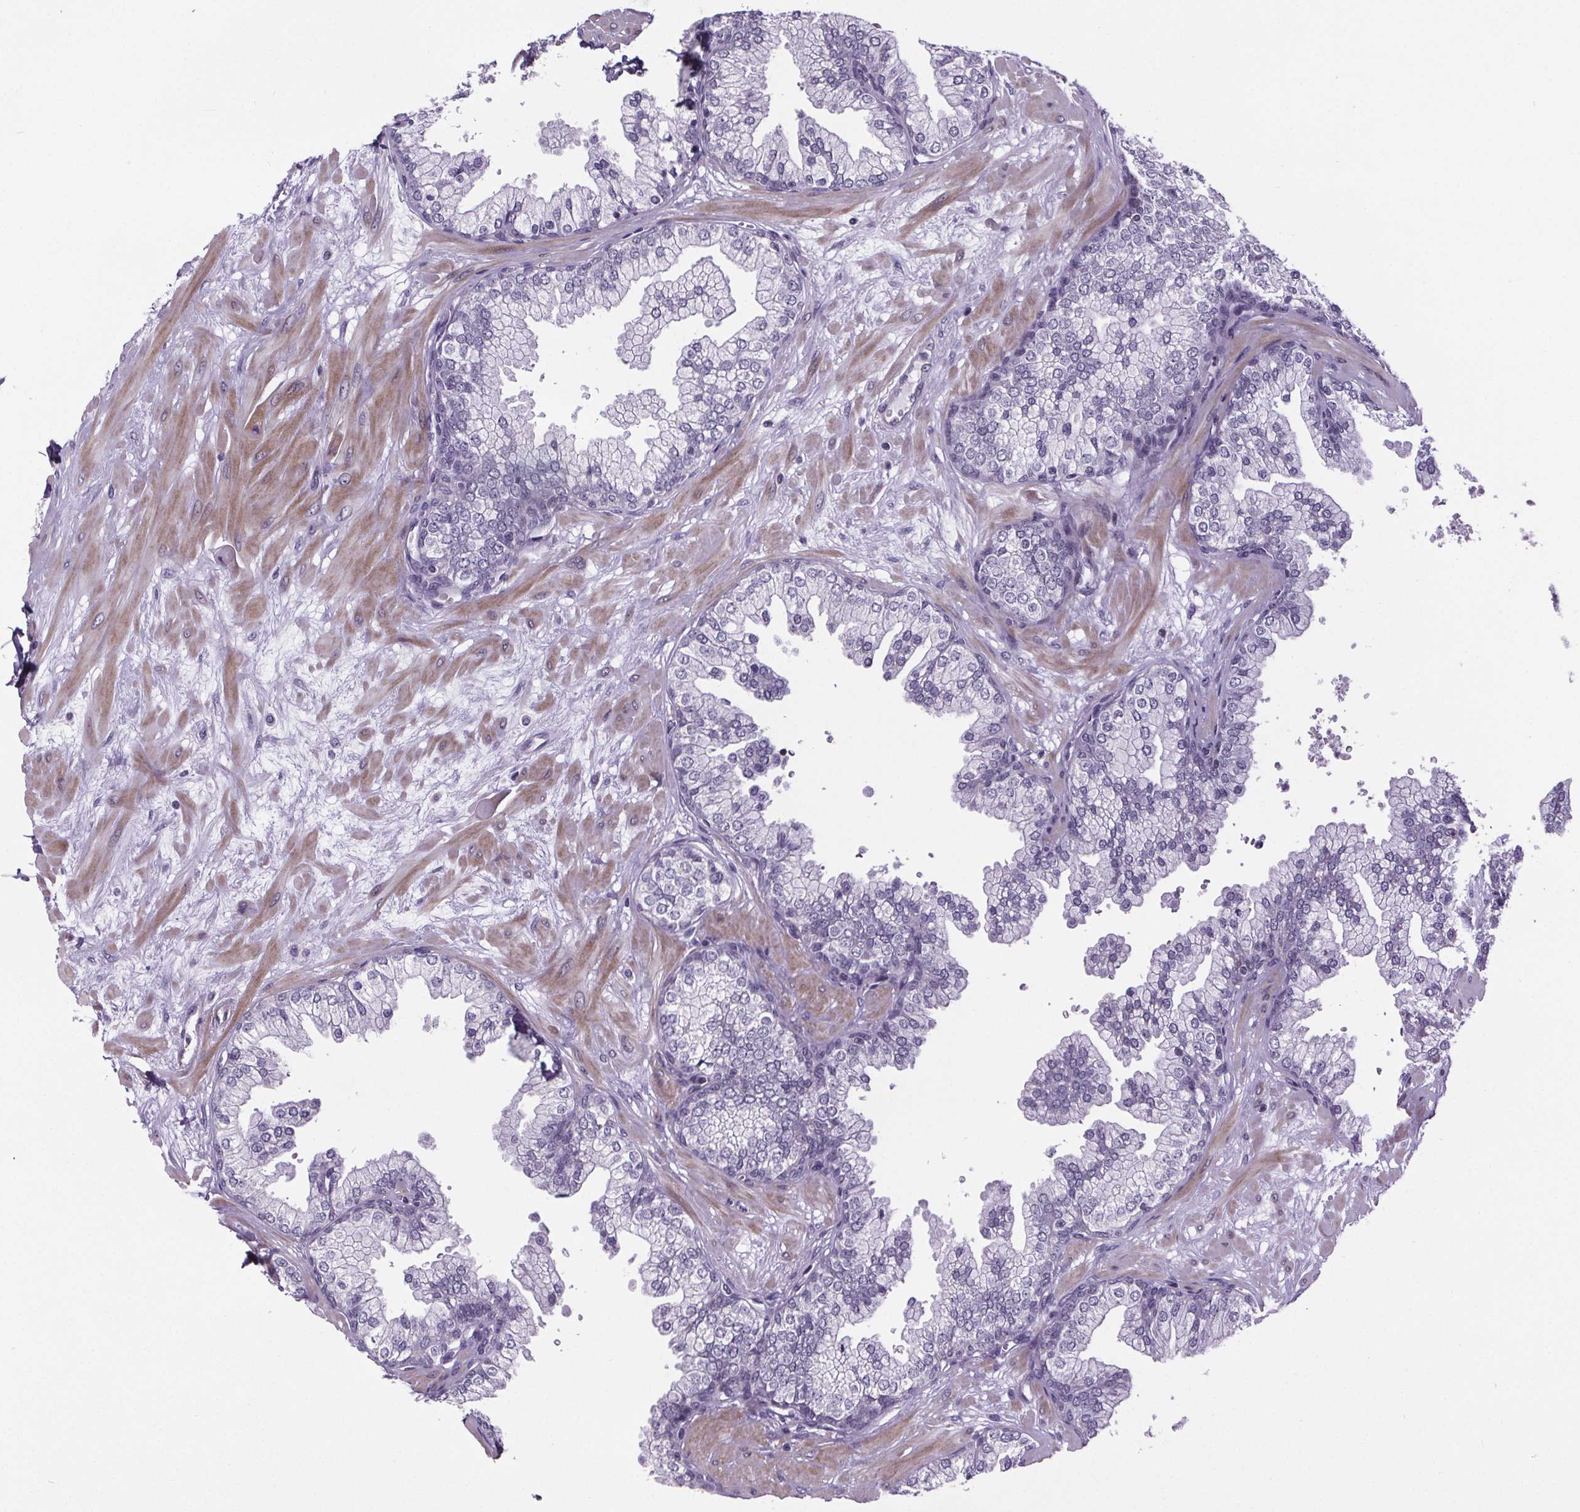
{"staining": {"intensity": "negative", "quantity": "none", "location": "none"}, "tissue": "prostate", "cell_type": "Glandular cells", "image_type": "normal", "snomed": [{"axis": "morphology", "description": "Normal tissue, NOS"}, {"axis": "topography", "description": "Prostate"}, {"axis": "topography", "description": "Peripheral nerve tissue"}], "caption": "An IHC histopathology image of unremarkable prostate is shown. There is no staining in glandular cells of prostate.", "gene": "TTC12", "patient": {"sex": "male", "age": 61}}